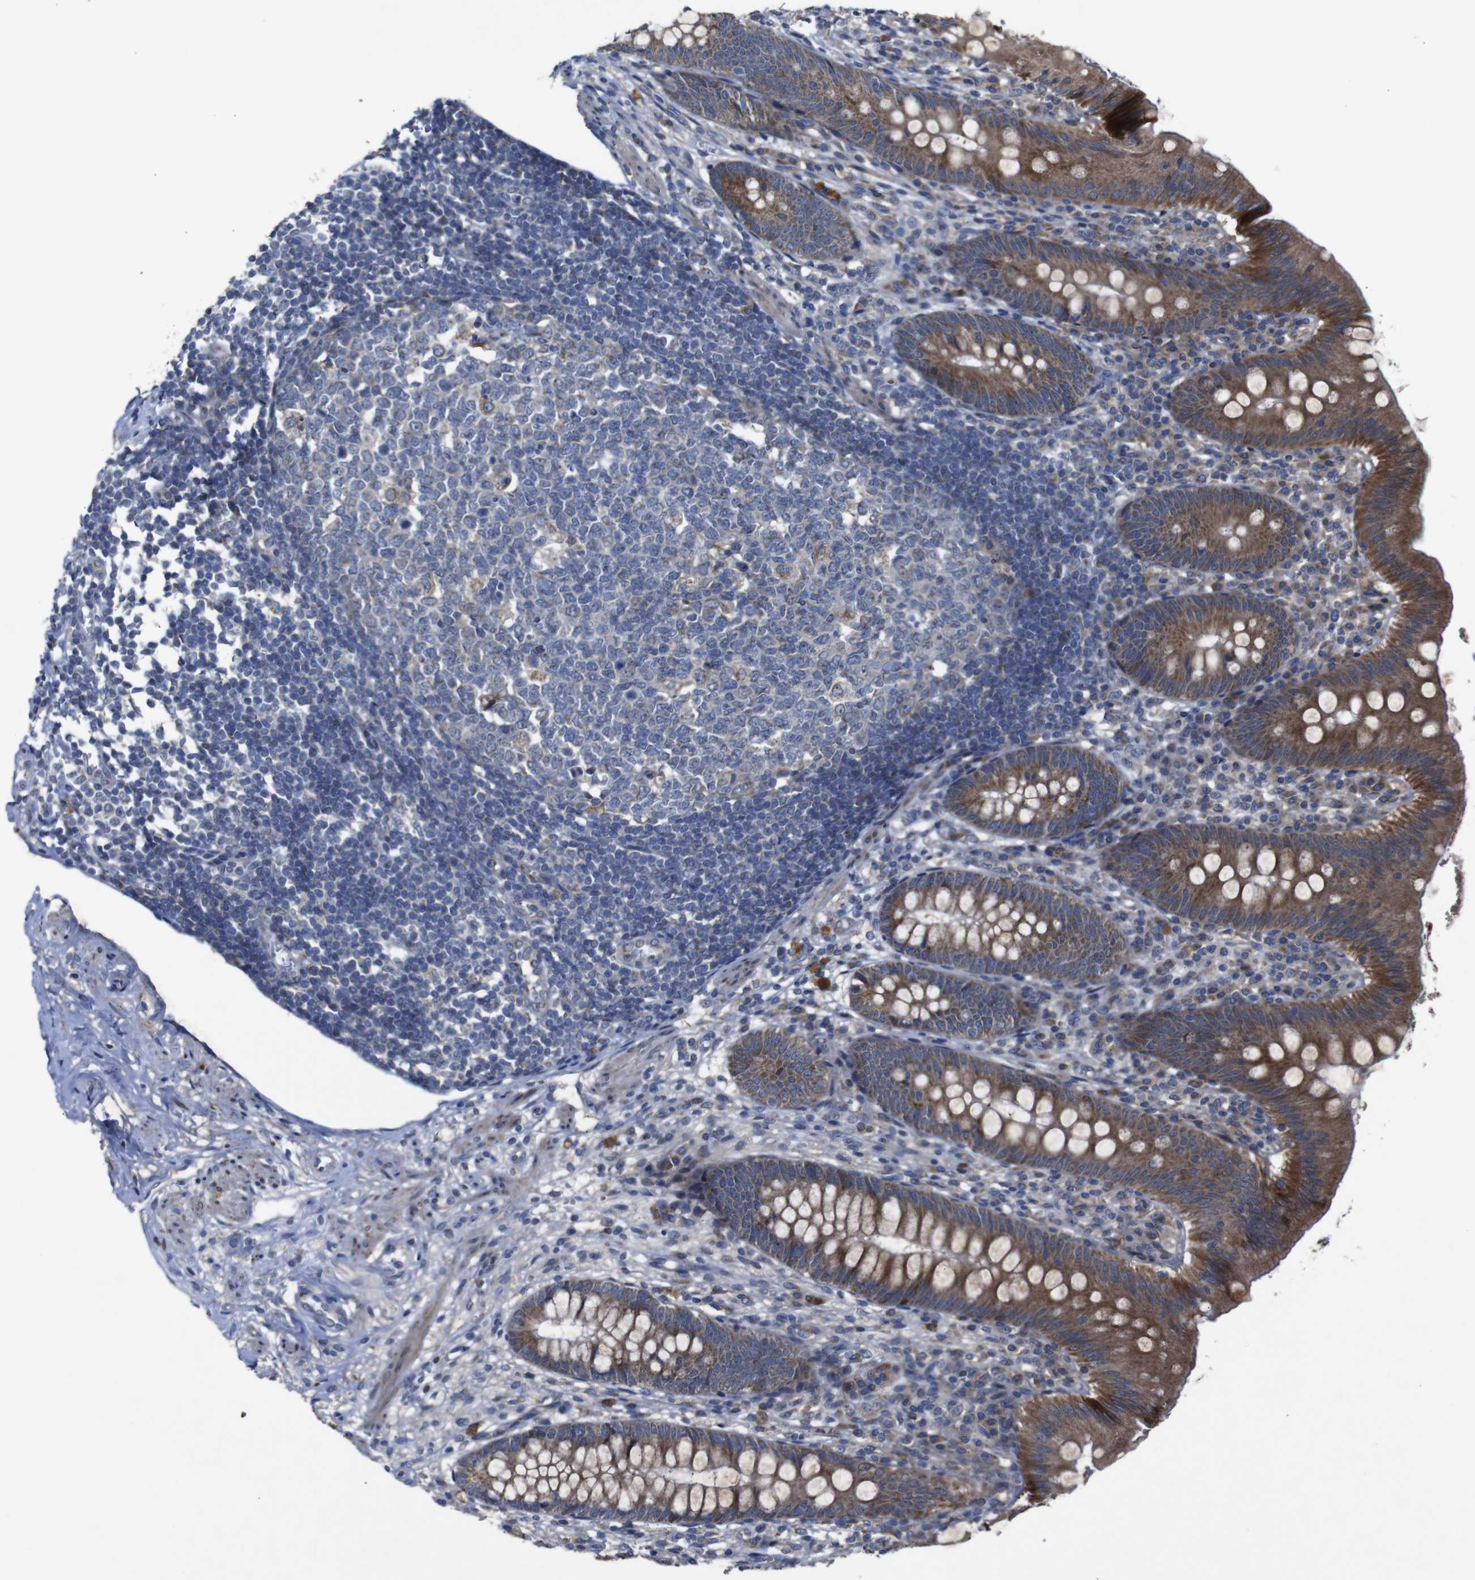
{"staining": {"intensity": "moderate", "quantity": ">75%", "location": "cytoplasmic/membranous"}, "tissue": "appendix", "cell_type": "Glandular cells", "image_type": "normal", "snomed": [{"axis": "morphology", "description": "Normal tissue, NOS"}, {"axis": "topography", "description": "Appendix"}], "caption": "Appendix stained with IHC exhibits moderate cytoplasmic/membranous expression in about >75% of glandular cells. (Stains: DAB (3,3'-diaminobenzidine) in brown, nuclei in blue, Microscopy: brightfield microscopy at high magnification).", "gene": "CHST10", "patient": {"sex": "male", "age": 56}}